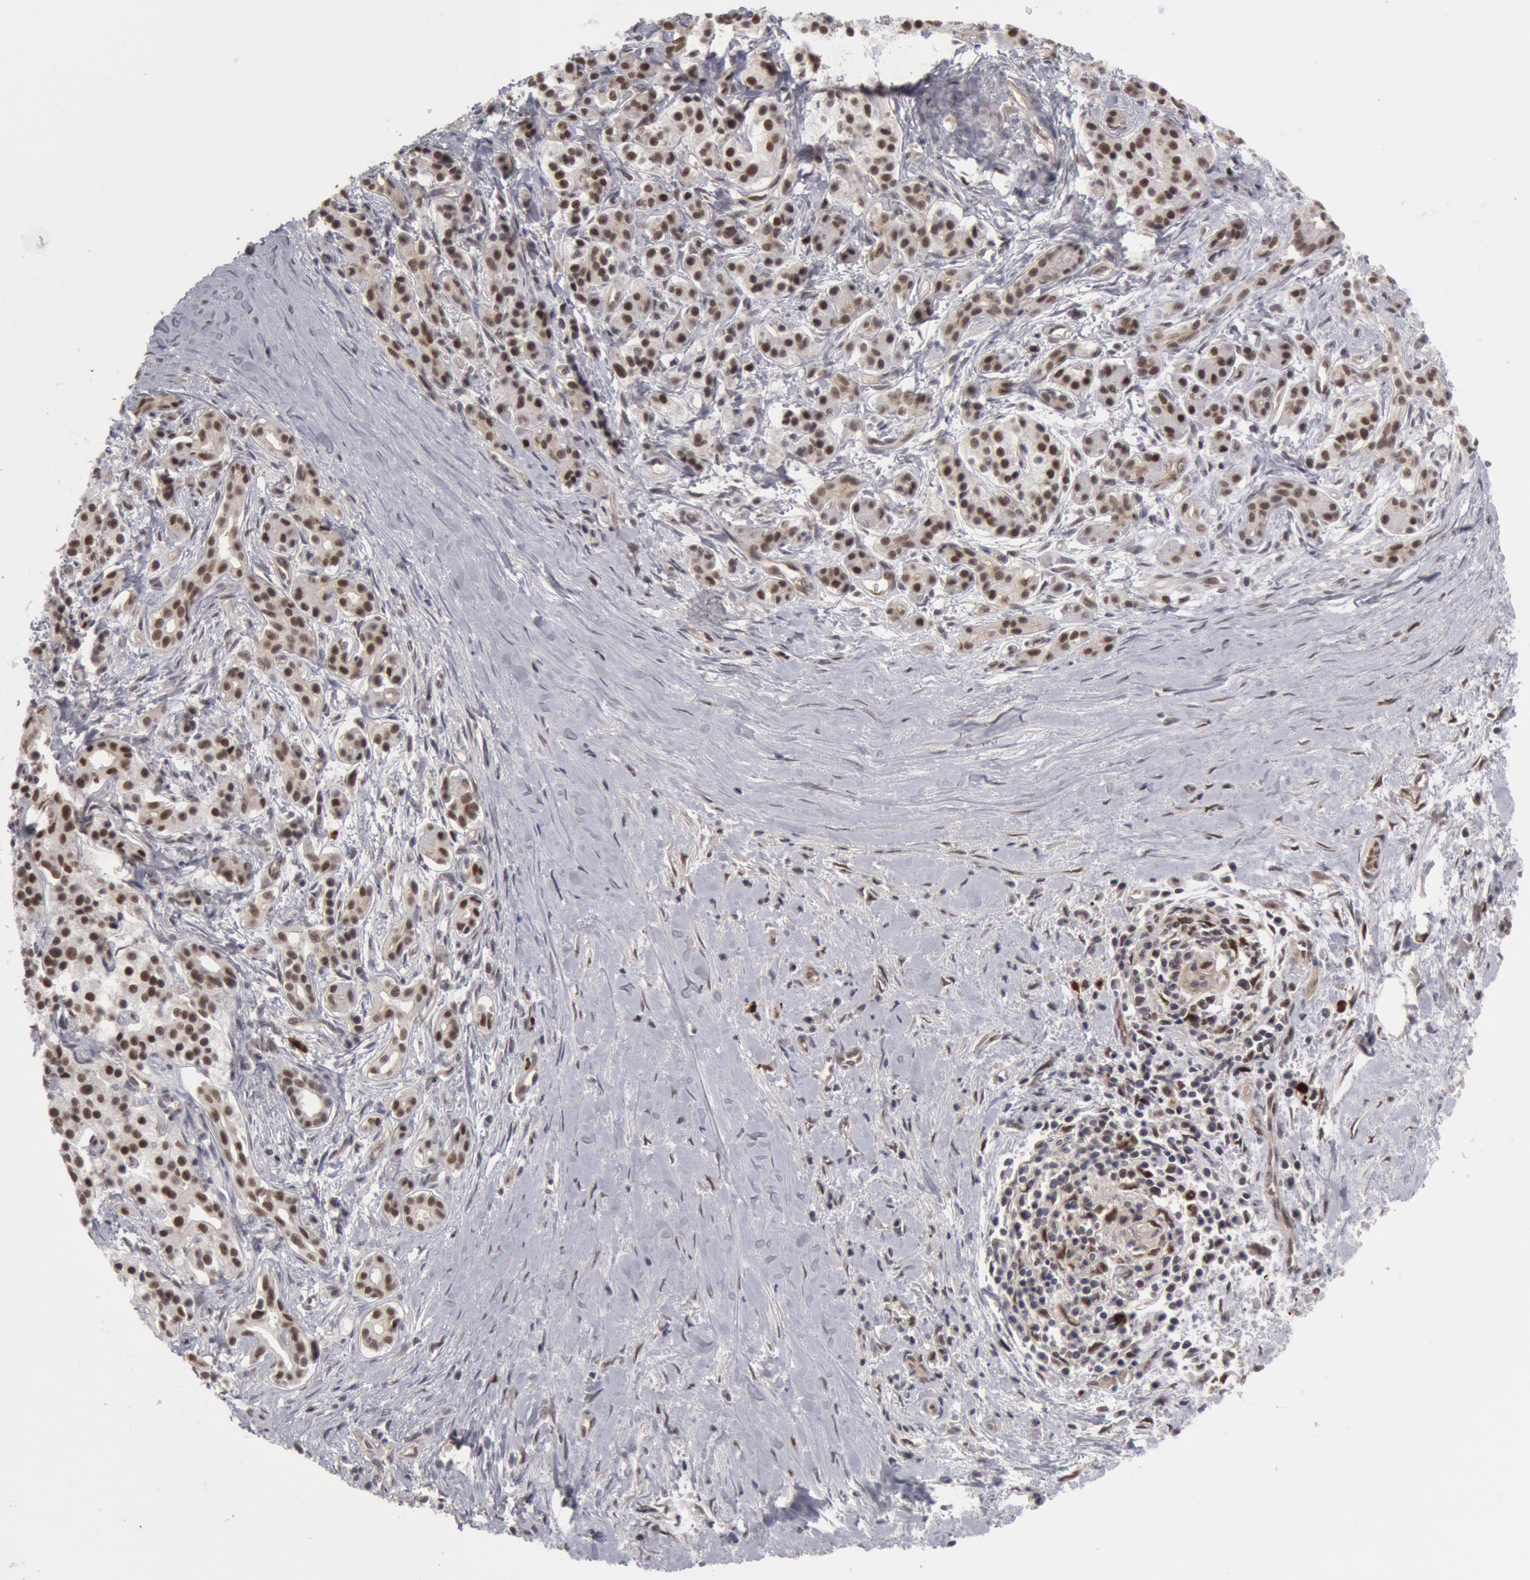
{"staining": {"intensity": "weak", "quantity": "25%-75%", "location": "nuclear"}, "tissue": "pancreatic cancer", "cell_type": "Tumor cells", "image_type": "cancer", "snomed": [{"axis": "morphology", "description": "Adenocarcinoma, NOS"}, {"axis": "topography", "description": "Pancreas"}], "caption": "Immunohistochemistry (IHC) micrograph of neoplastic tissue: adenocarcinoma (pancreatic) stained using IHC demonstrates low levels of weak protein expression localized specifically in the nuclear of tumor cells, appearing as a nuclear brown color.", "gene": "PPP4R3B", "patient": {"sex": "male", "age": 59}}